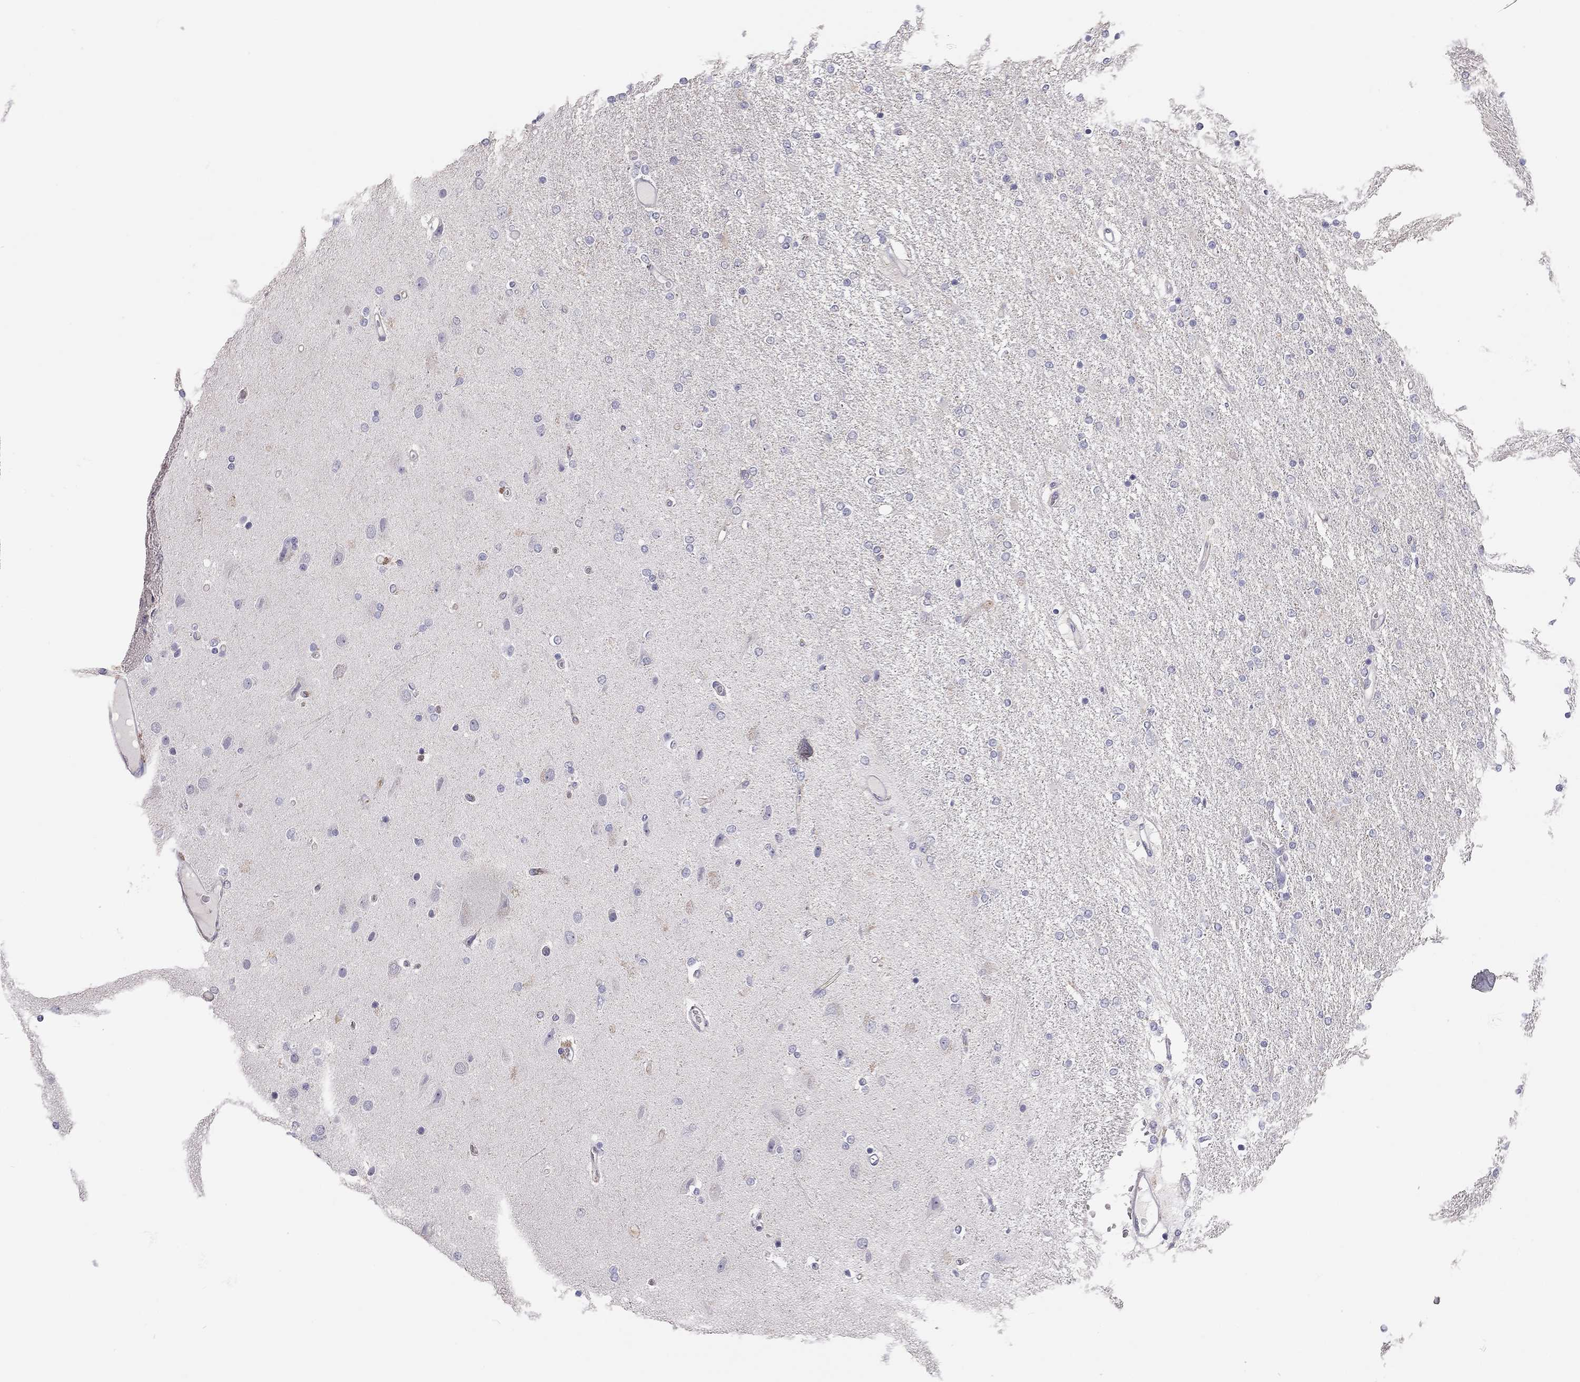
{"staining": {"intensity": "negative", "quantity": "none", "location": "none"}, "tissue": "glioma", "cell_type": "Tumor cells", "image_type": "cancer", "snomed": [{"axis": "morphology", "description": "Glioma, malignant, High grade"}, {"axis": "topography", "description": "Cerebral cortex"}], "caption": "The photomicrograph shows no significant staining in tumor cells of glioma. (Stains: DAB (3,3'-diaminobenzidine) immunohistochemistry with hematoxylin counter stain, Microscopy: brightfield microscopy at high magnification).", "gene": "SCARB1", "patient": {"sex": "male", "age": 70}}